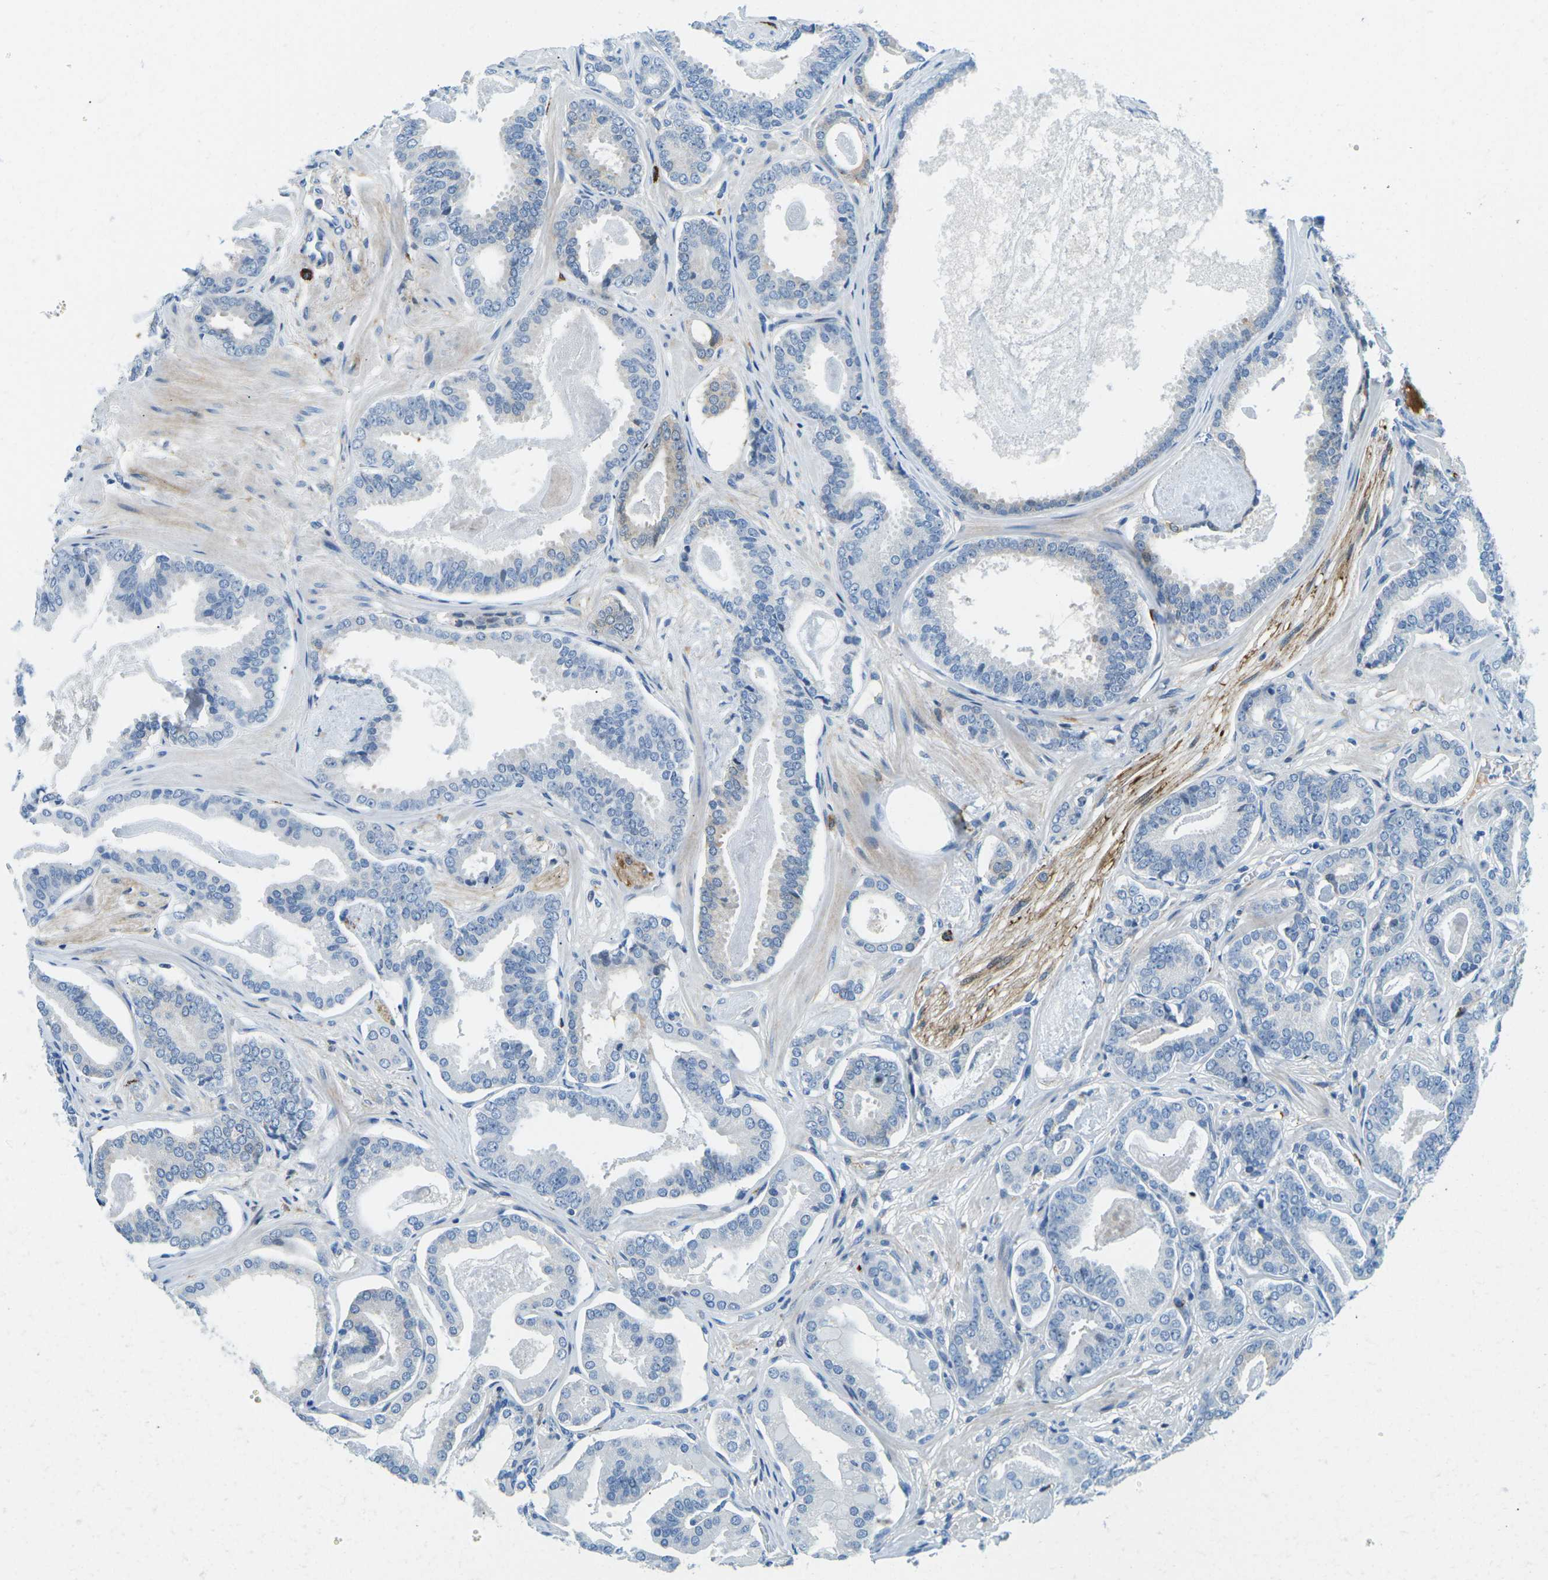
{"staining": {"intensity": "negative", "quantity": "none", "location": "none"}, "tissue": "prostate cancer", "cell_type": "Tumor cells", "image_type": "cancer", "snomed": [{"axis": "morphology", "description": "Adenocarcinoma, Low grade"}, {"axis": "topography", "description": "Prostate"}], "caption": "Tumor cells show no significant protein expression in prostate cancer.", "gene": "CFB", "patient": {"sex": "male", "age": 53}}